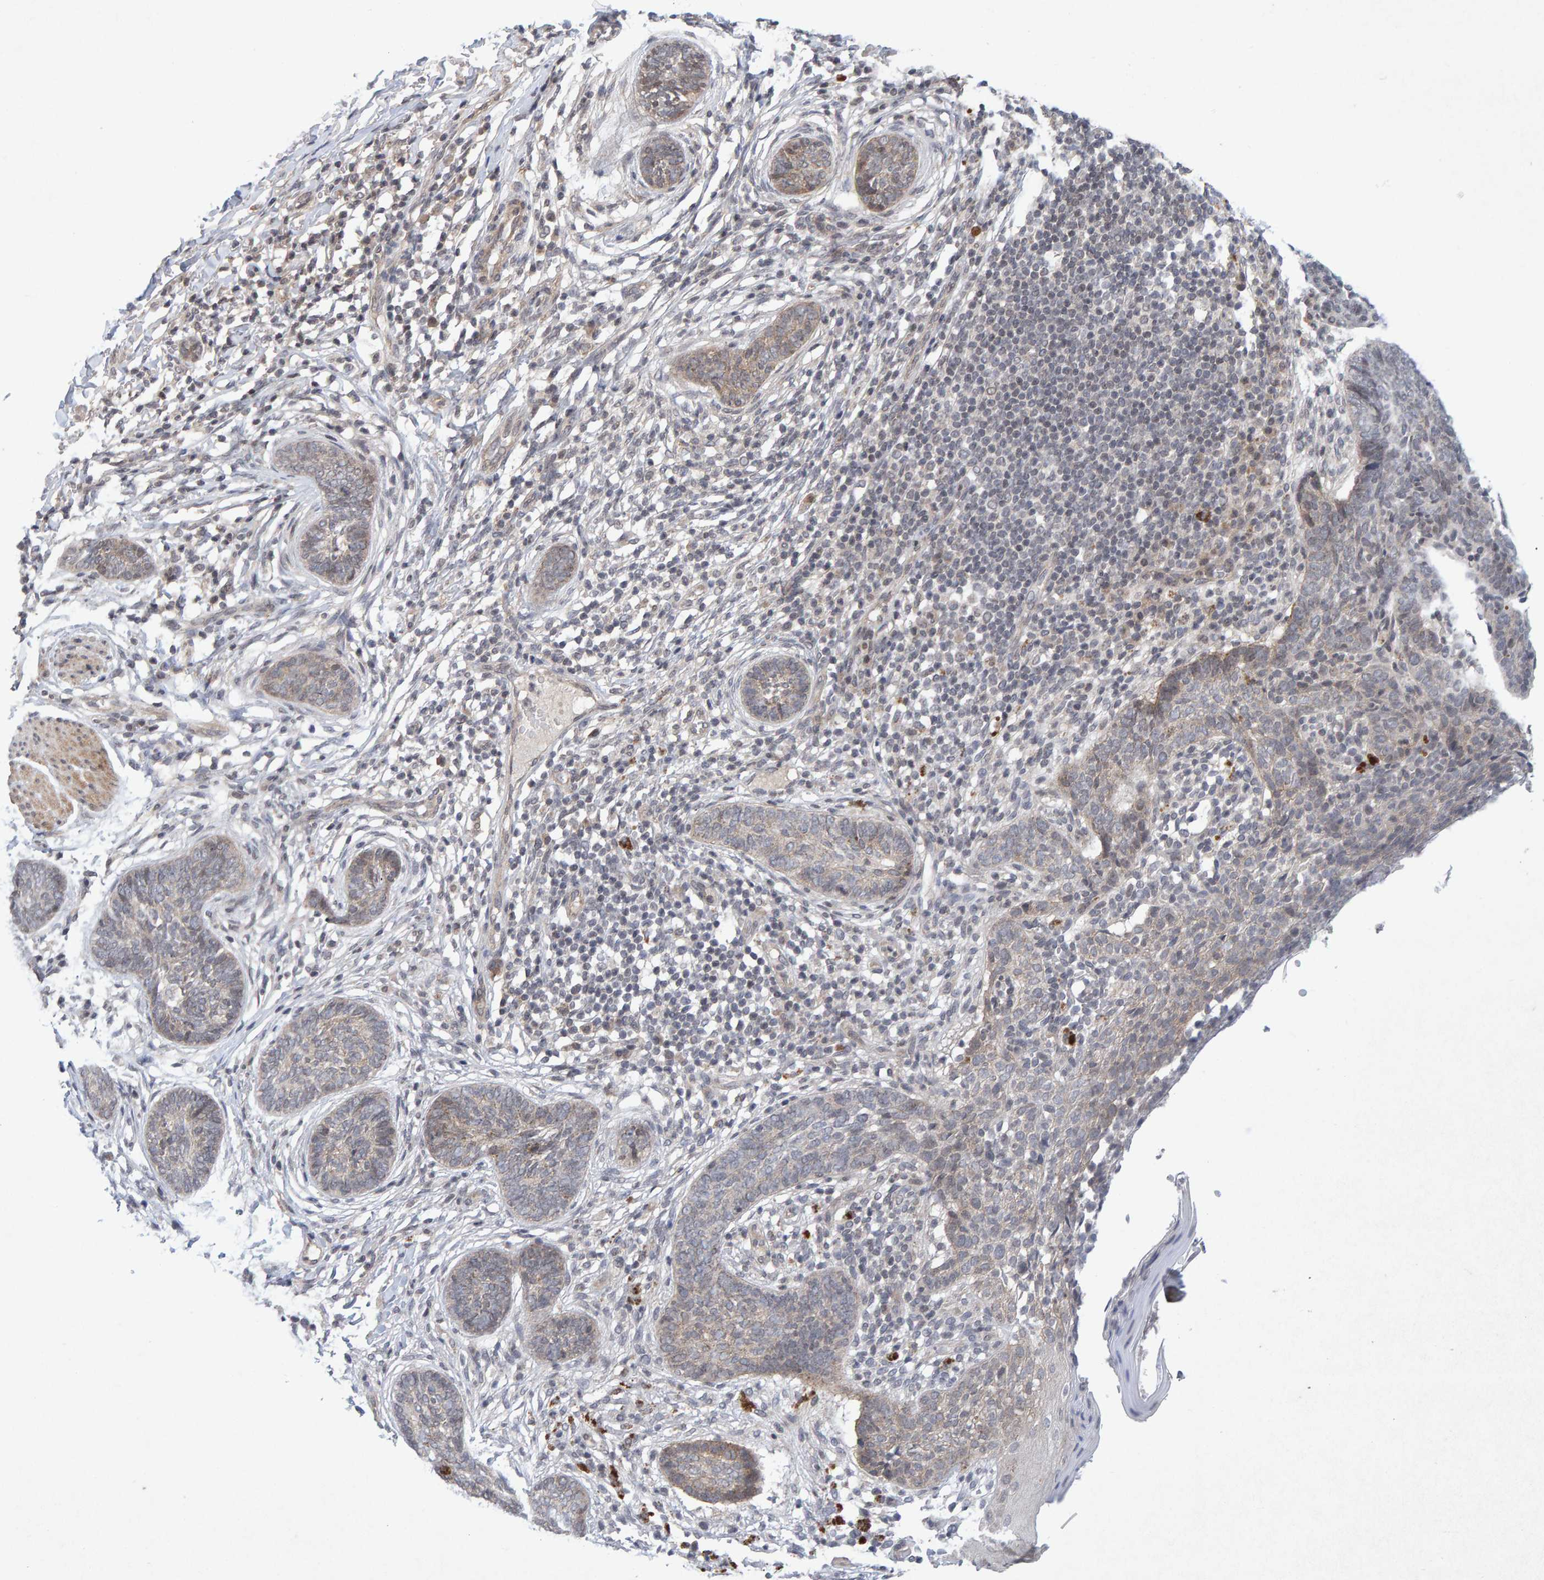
{"staining": {"intensity": "weak", "quantity": "<25%", "location": "cytoplasmic/membranous"}, "tissue": "skin cancer", "cell_type": "Tumor cells", "image_type": "cancer", "snomed": [{"axis": "morphology", "description": "Normal tissue, NOS"}, {"axis": "morphology", "description": "Basal cell carcinoma"}, {"axis": "topography", "description": "Skin"}], "caption": "Immunohistochemistry of skin cancer (basal cell carcinoma) demonstrates no positivity in tumor cells.", "gene": "CDH2", "patient": {"sex": "male", "age": 87}}